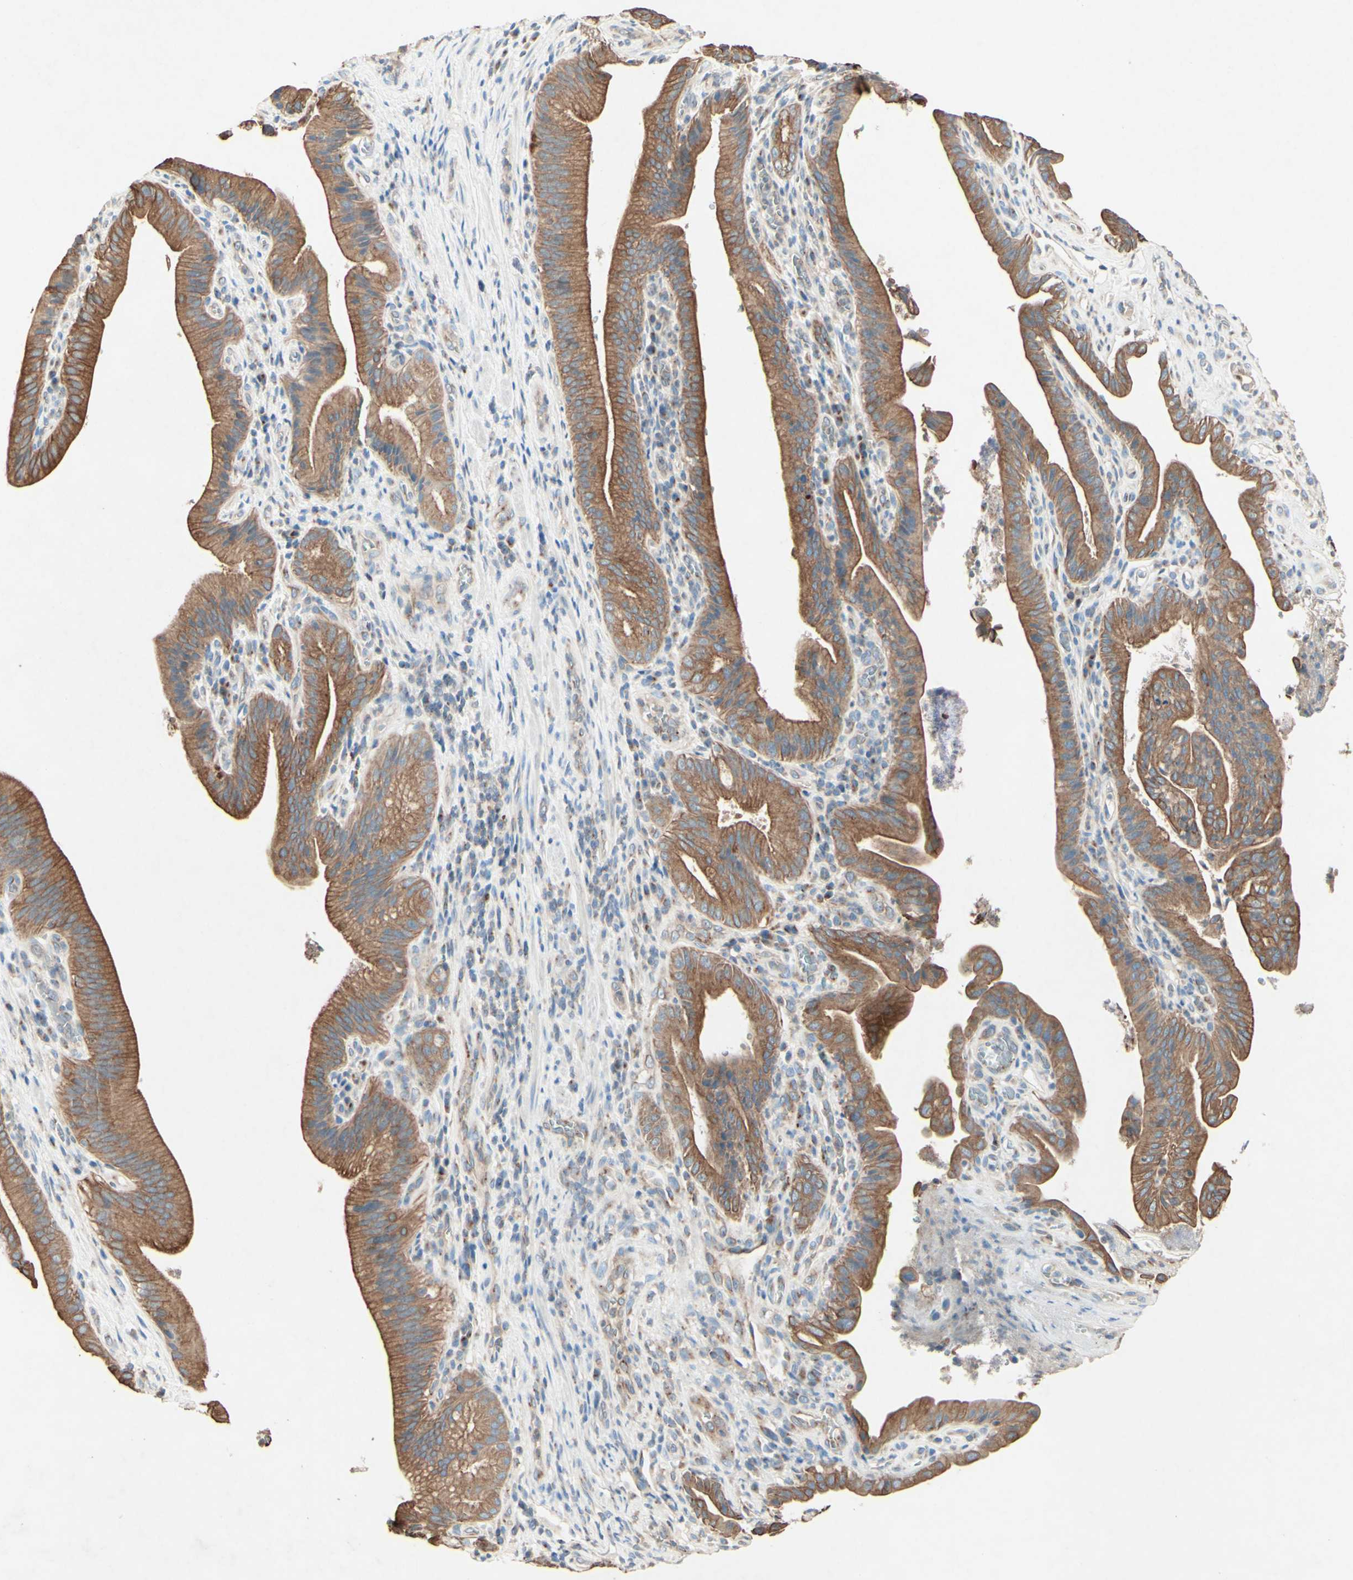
{"staining": {"intensity": "moderate", "quantity": ">75%", "location": "cytoplasmic/membranous"}, "tissue": "pancreatic cancer", "cell_type": "Tumor cells", "image_type": "cancer", "snomed": [{"axis": "morphology", "description": "Adenocarcinoma, NOS"}, {"axis": "topography", "description": "Pancreas"}], "caption": "DAB (3,3'-diaminobenzidine) immunohistochemical staining of pancreatic cancer (adenocarcinoma) exhibits moderate cytoplasmic/membranous protein positivity in about >75% of tumor cells.", "gene": "MTM1", "patient": {"sex": "female", "age": 75}}